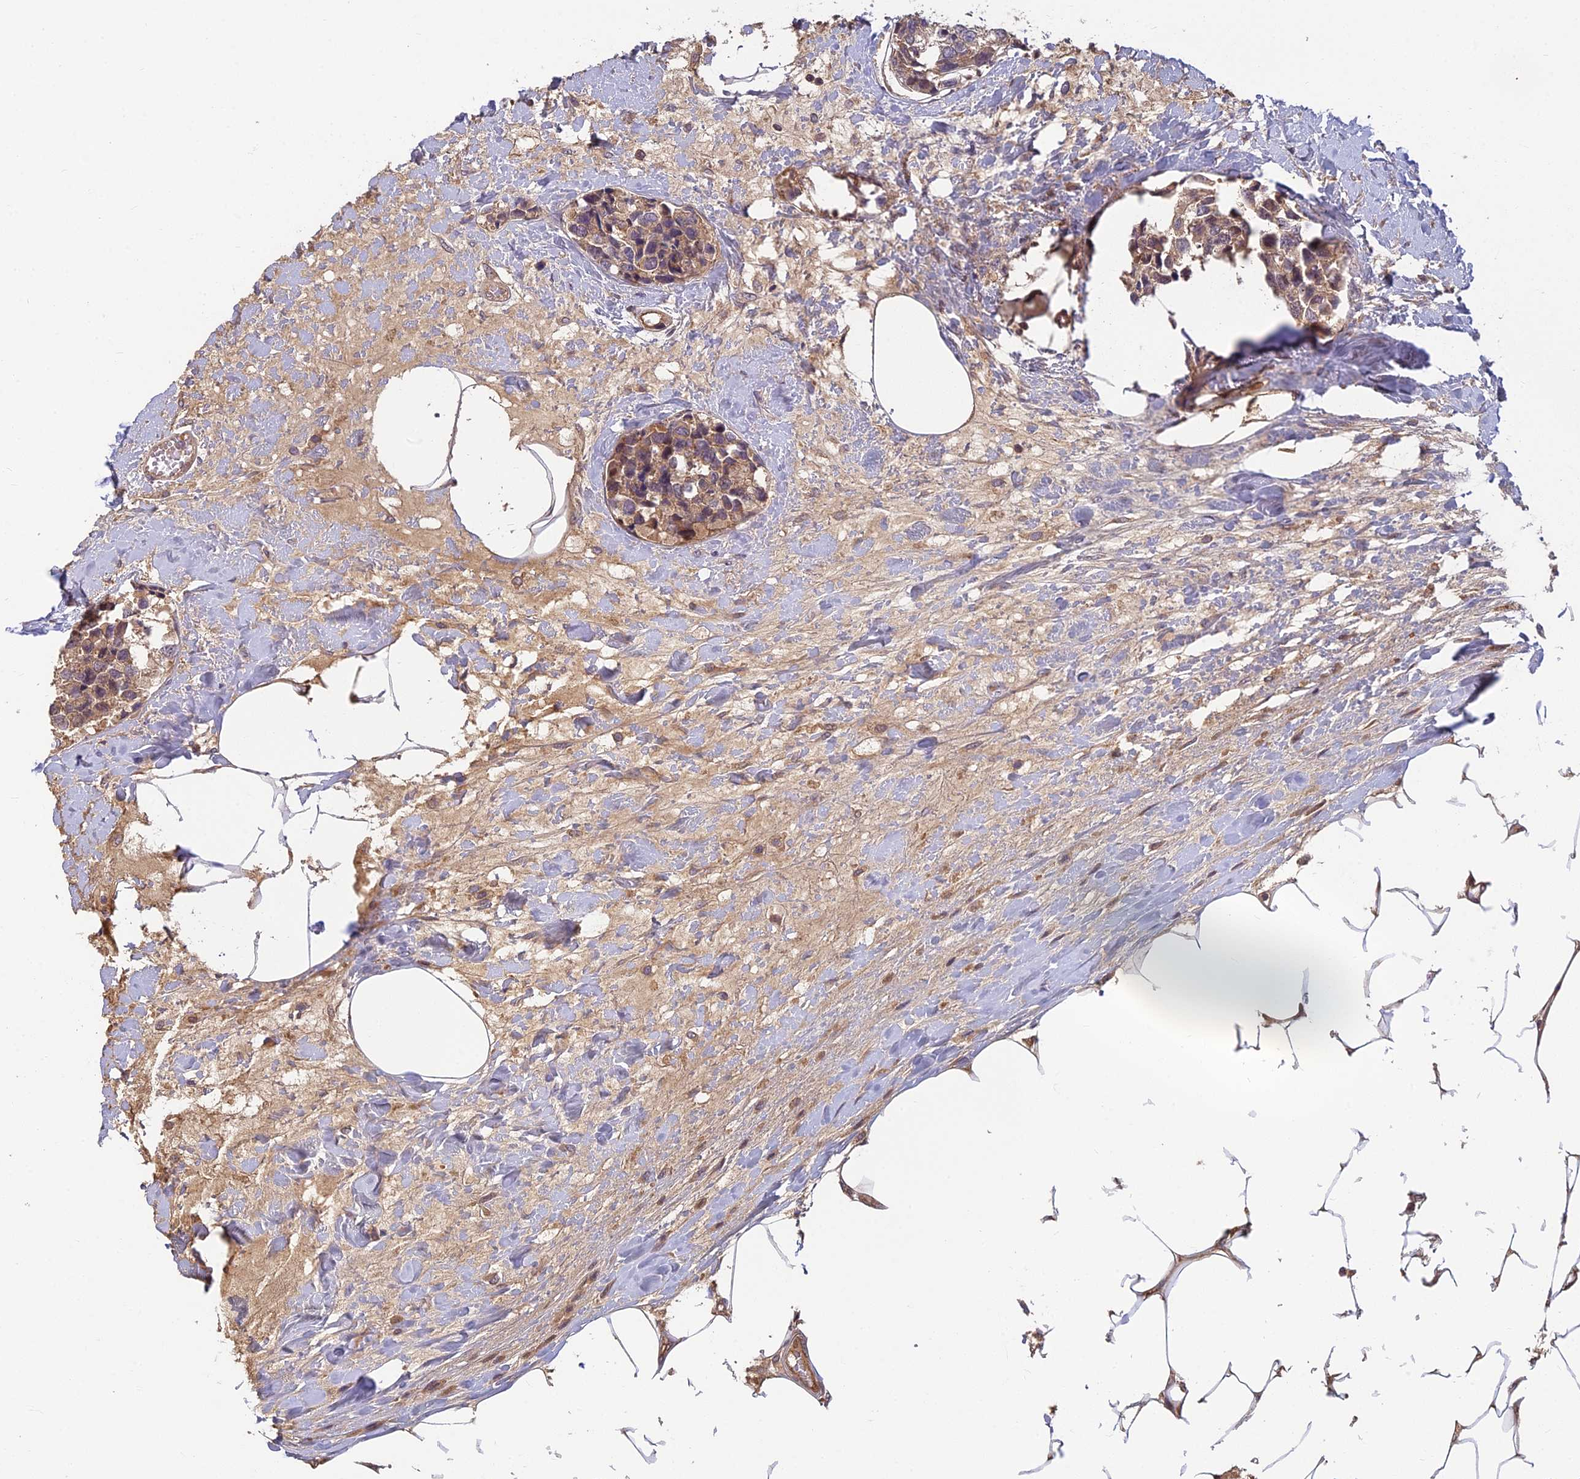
{"staining": {"intensity": "weak", "quantity": ">75%", "location": "cytoplasmic/membranous"}, "tissue": "breast cancer", "cell_type": "Tumor cells", "image_type": "cancer", "snomed": [{"axis": "morphology", "description": "Lobular carcinoma"}, {"axis": "topography", "description": "Breast"}], "caption": "Breast cancer (lobular carcinoma) stained with DAB (3,3'-diaminobenzidine) IHC displays low levels of weak cytoplasmic/membranous positivity in approximately >75% of tumor cells.", "gene": "PIKFYVE", "patient": {"sex": "female", "age": 59}}